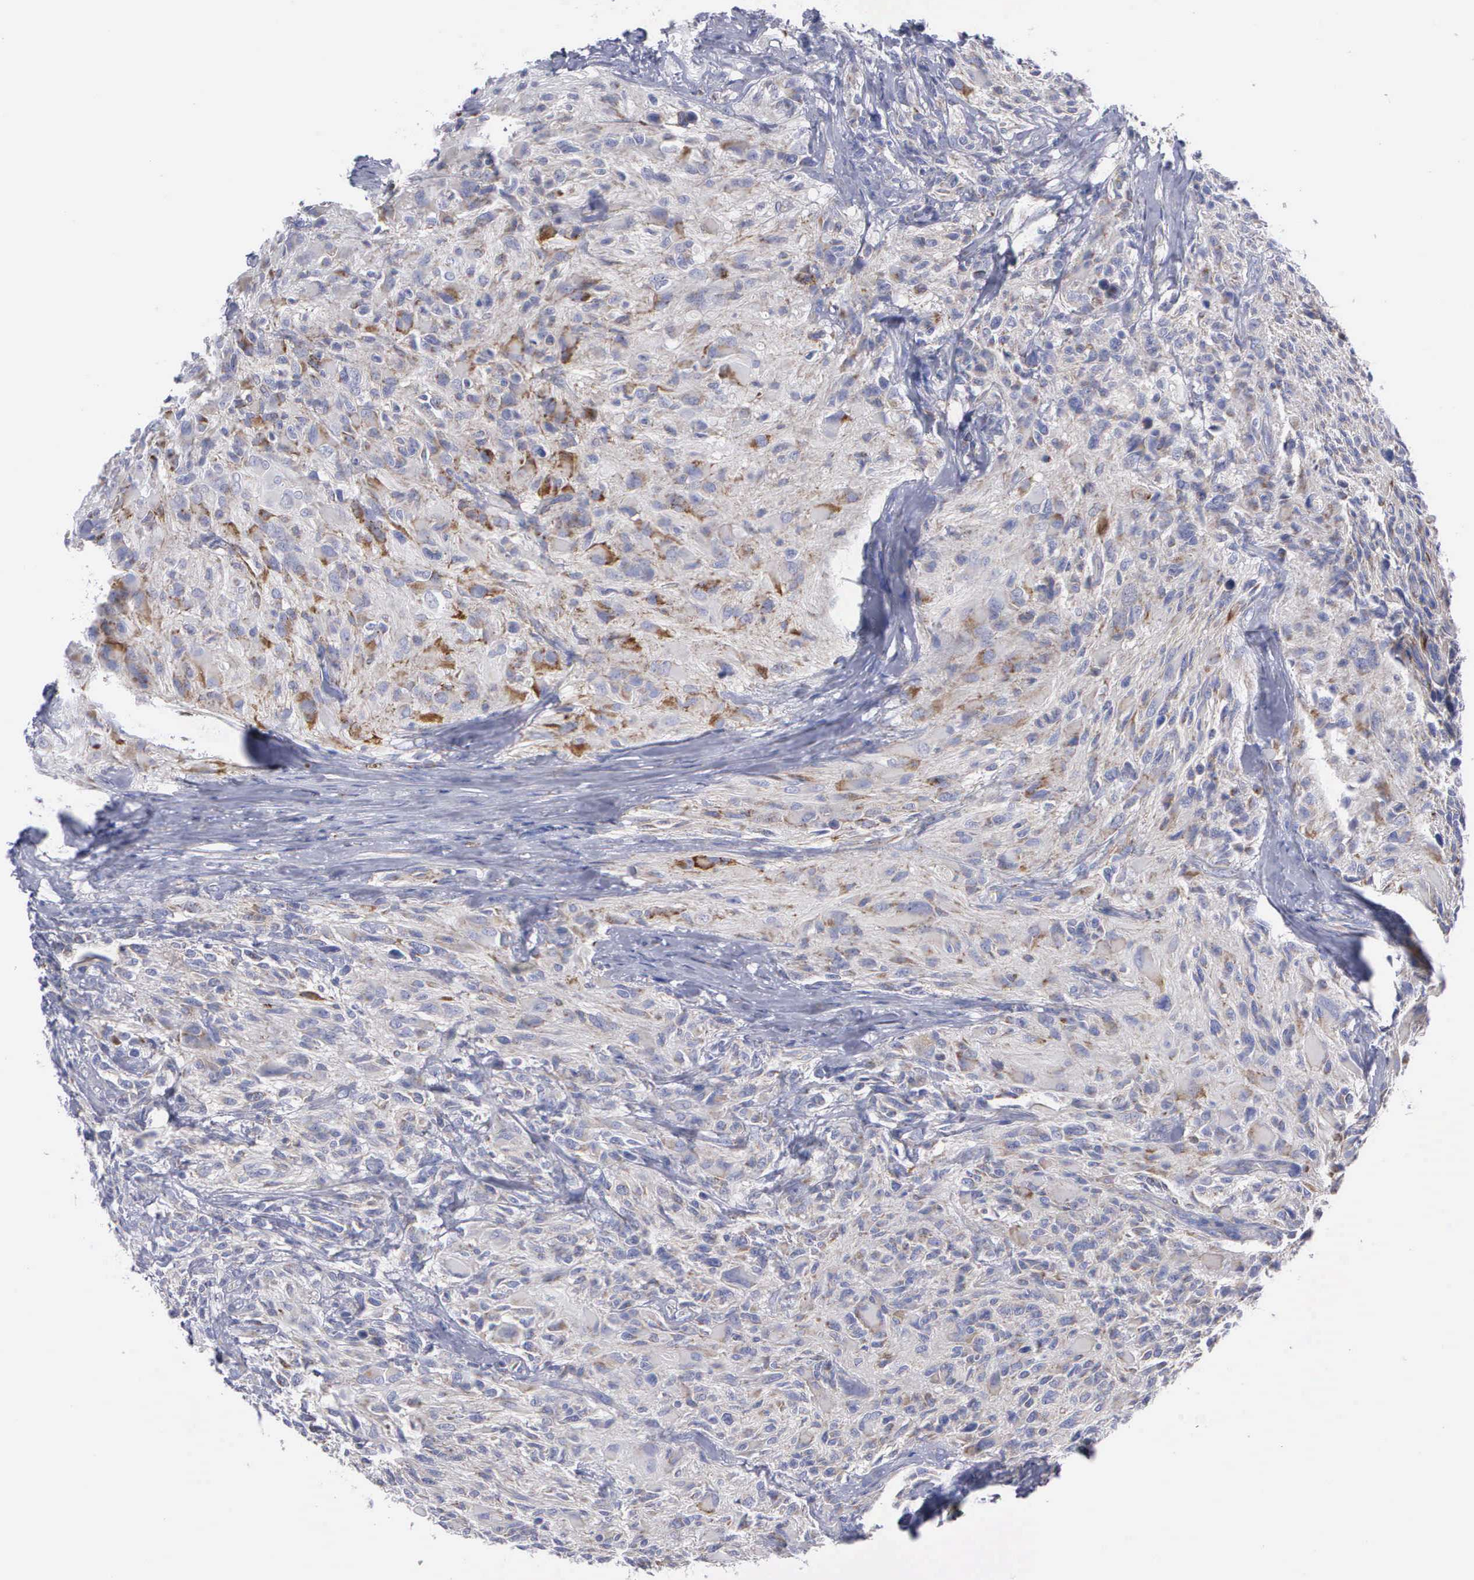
{"staining": {"intensity": "moderate", "quantity": "25%-75%", "location": "cytoplasmic/membranous"}, "tissue": "glioma", "cell_type": "Tumor cells", "image_type": "cancer", "snomed": [{"axis": "morphology", "description": "Glioma, malignant, High grade"}, {"axis": "topography", "description": "Brain"}], "caption": "About 25%-75% of tumor cells in human malignant high-grade glioma demonstrate moderate cytoplasmic/membranous protein expression as visualized by brown immunohistochemical staining.", "gene": "APOOL", "patient": {"sex": "male", "age": 69}}